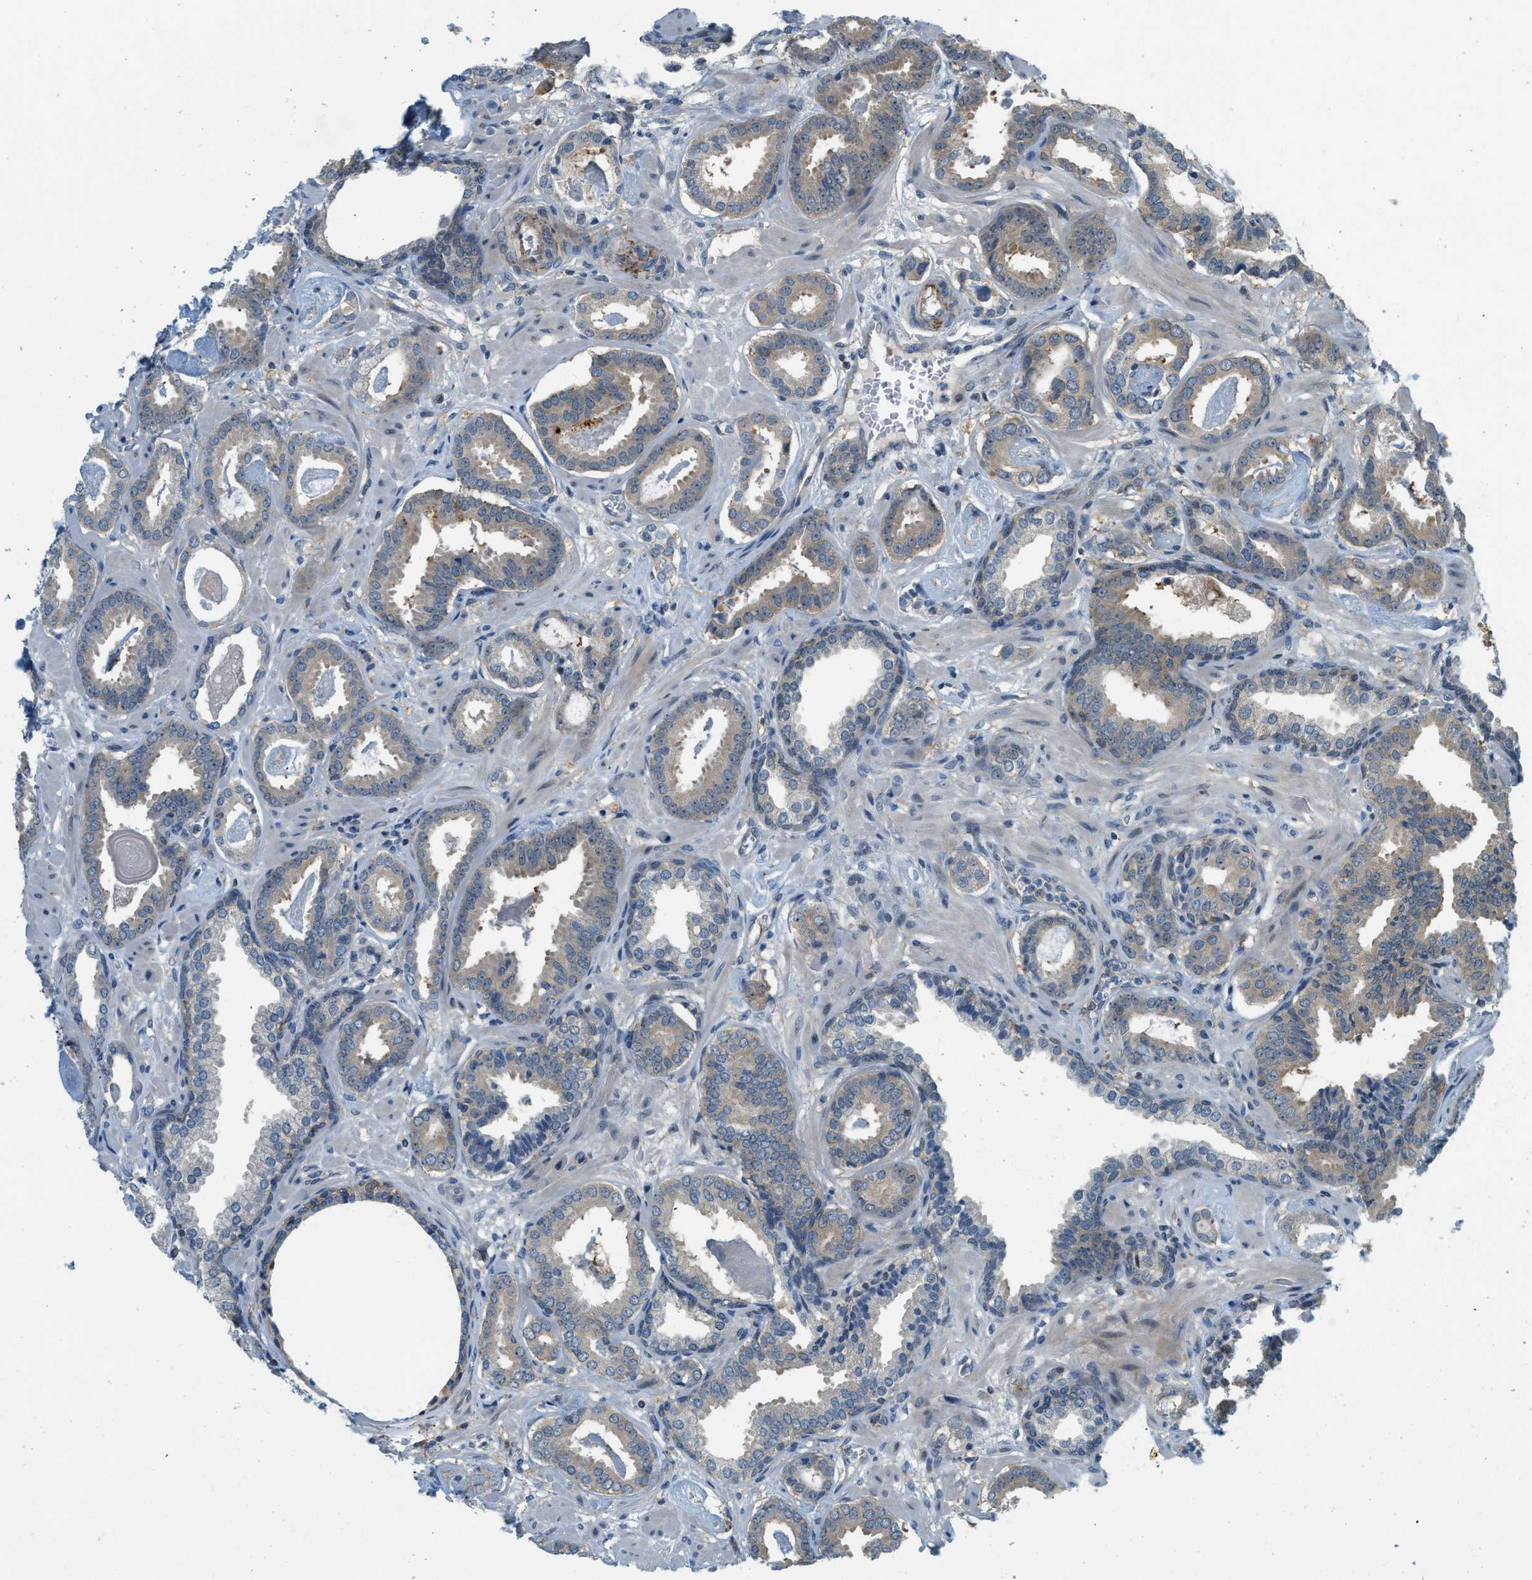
{"staining": {"intensity": "weak", "quantity": ">75%", "location": "cytoplasmic/membranous"}, "tissue": "prostate cancer", "cell_type": "Tumor cells", "image_type": "cancer", "snomed": [{"axis": "morphology", "description": "Adenocarcinoma, Low grade"}, {"axis": "topography", "description": "Prostate"}], "caption": "Immunohistochemical staining of human low-grade adenocarcinoma (prostate) shows low levels of weak cytoplasmic/membranous positivity in about >75% of tumor cells.", "gene": "PDCL3", "patient": {"sex": "male", "age": 53}}